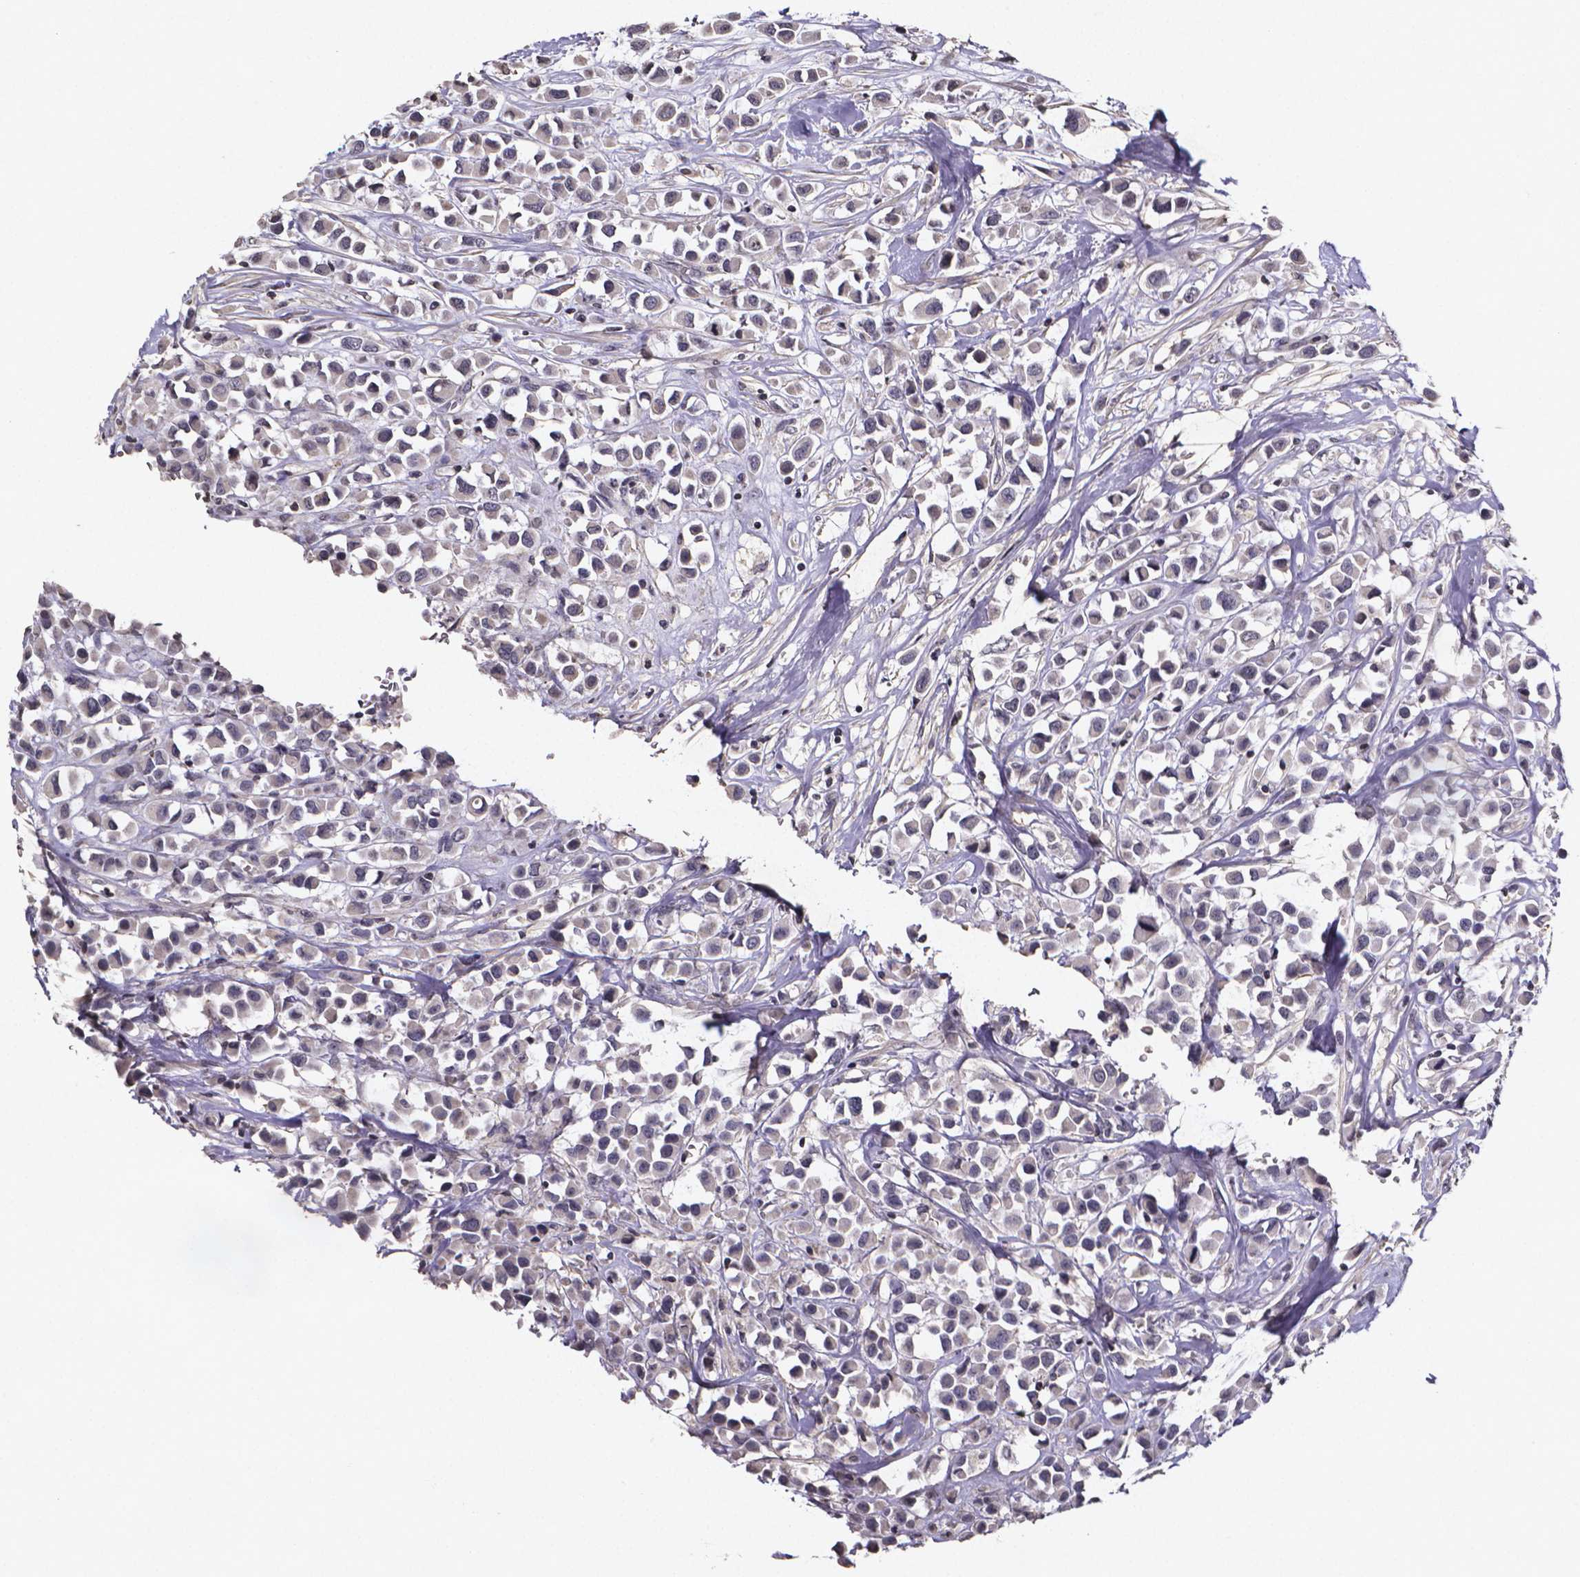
{"staining": {"intensity": "negative", "quantity": "none", "location": "none"}, "tissue": "breast cancer", "cell_type": "Tumor cells", "image_type": "cancer", "snomed": [{"axis": "morphology", "description": "Duct carcinoma"}, {"axis": "topography", "description": "Breast"}], "caption": "DAB immunohistochemical staining of breast cancer demonstrates no significant positivity in tumor cells.", "gene": "TP73", "patient": {"sex": "female", "age": 61}}